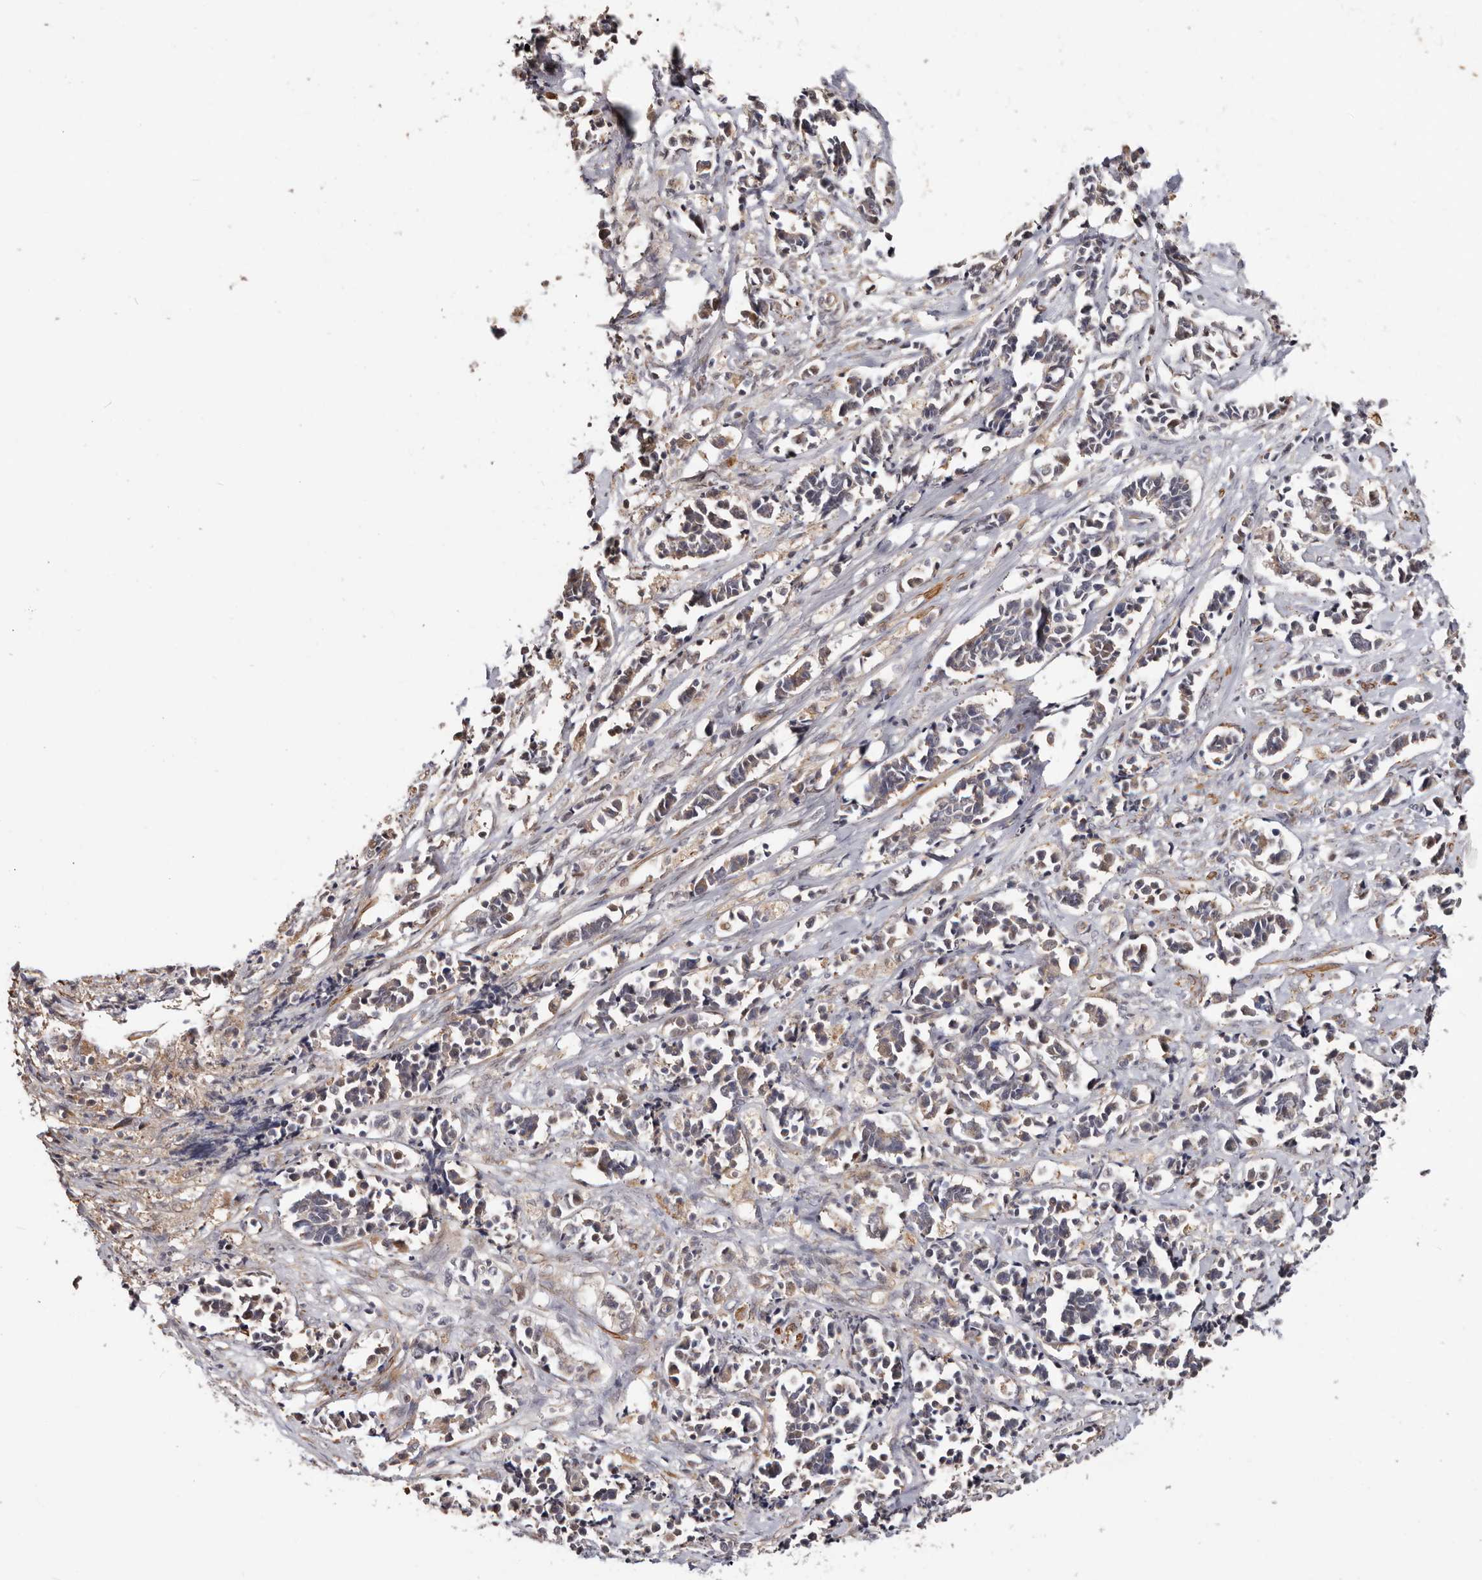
{"staining": {"intensity": "negative", "quantity": "none", "location": "none"}, "tissue": "cervical cancer", "cell_type": "Tumor cells", "image_type": "cancer", "snomed": [{"axis": "morphology", "description": "Normal tissue, NOS"}, {"axis": "morphology", "description": "Squamous cell carcinoma, NOS"}, {"axis": "topography", "description": "Cervix"}], "caption": "Protein analysis of cervical cancer (squamous cell carcinoma) shows no significant positivity in tumor cells.", "gene": "TRIP13", "patient": {"sex": "female", "age": 35}}